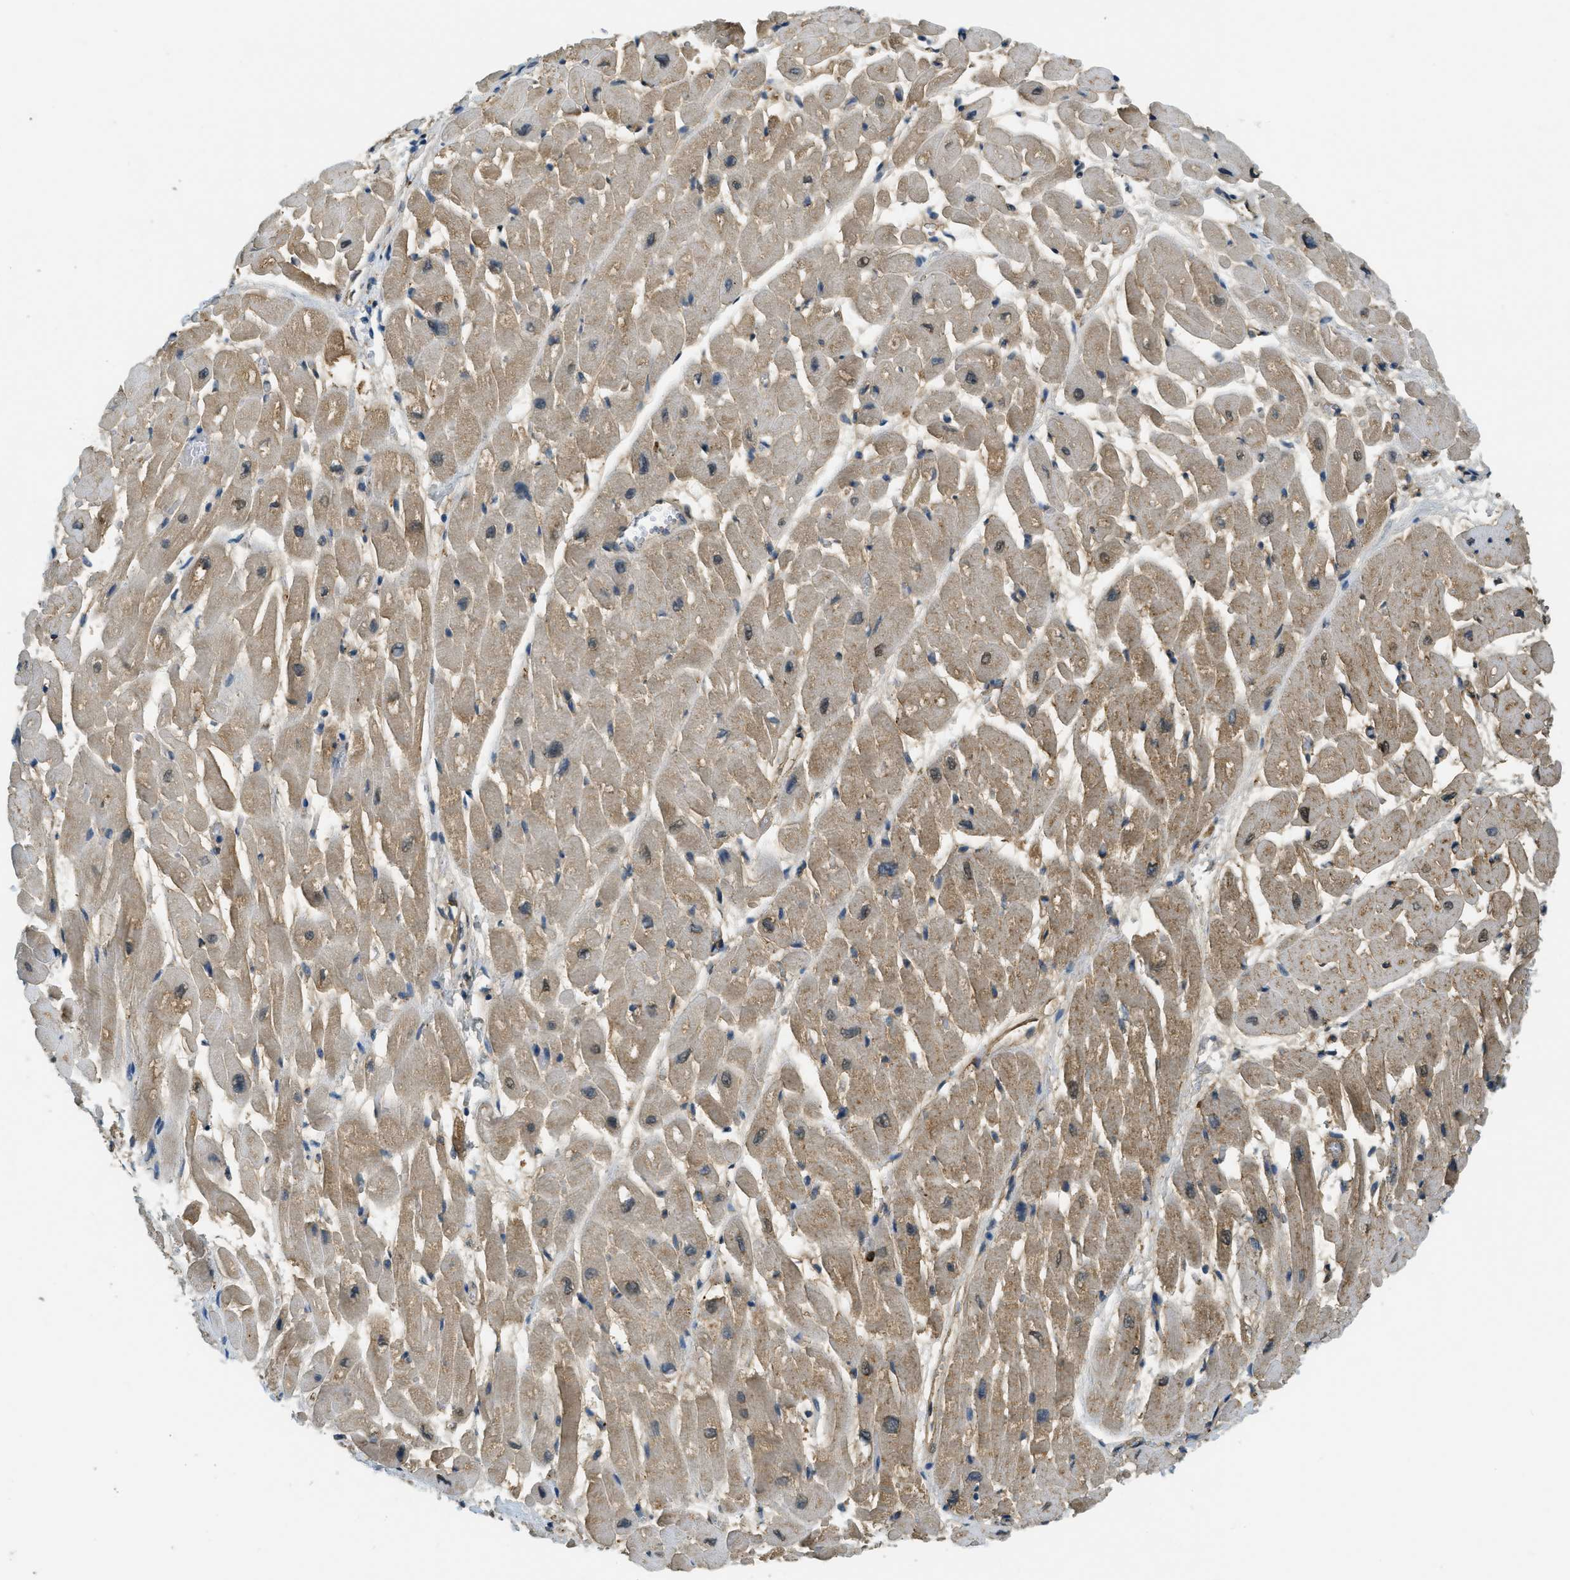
{"staining": {"intensity": "moderate", "quantity": ">75%", "location": "cytoplasmic/membranous"}, "tissue": "heart muscle", "cell_type": "Cardiomyocytes", "image_type": "normal", "snomed": [{"axis": "morphology", "description": "Normal tissue, NOS"}, {"axis": "topography", "description": "Heart"}], "caption": "A medium amount of moderate cytoplasmic/membranous staining is appreciated in about >75% of cardiomyocytes in normal heart muscle. The staining was performed using DAB, with brown indicating positive protein expression. Nuclei are stained blue with hematoxylin.", "gene": "PRTN3", "patient": {"sex": "male", "age": 45}}